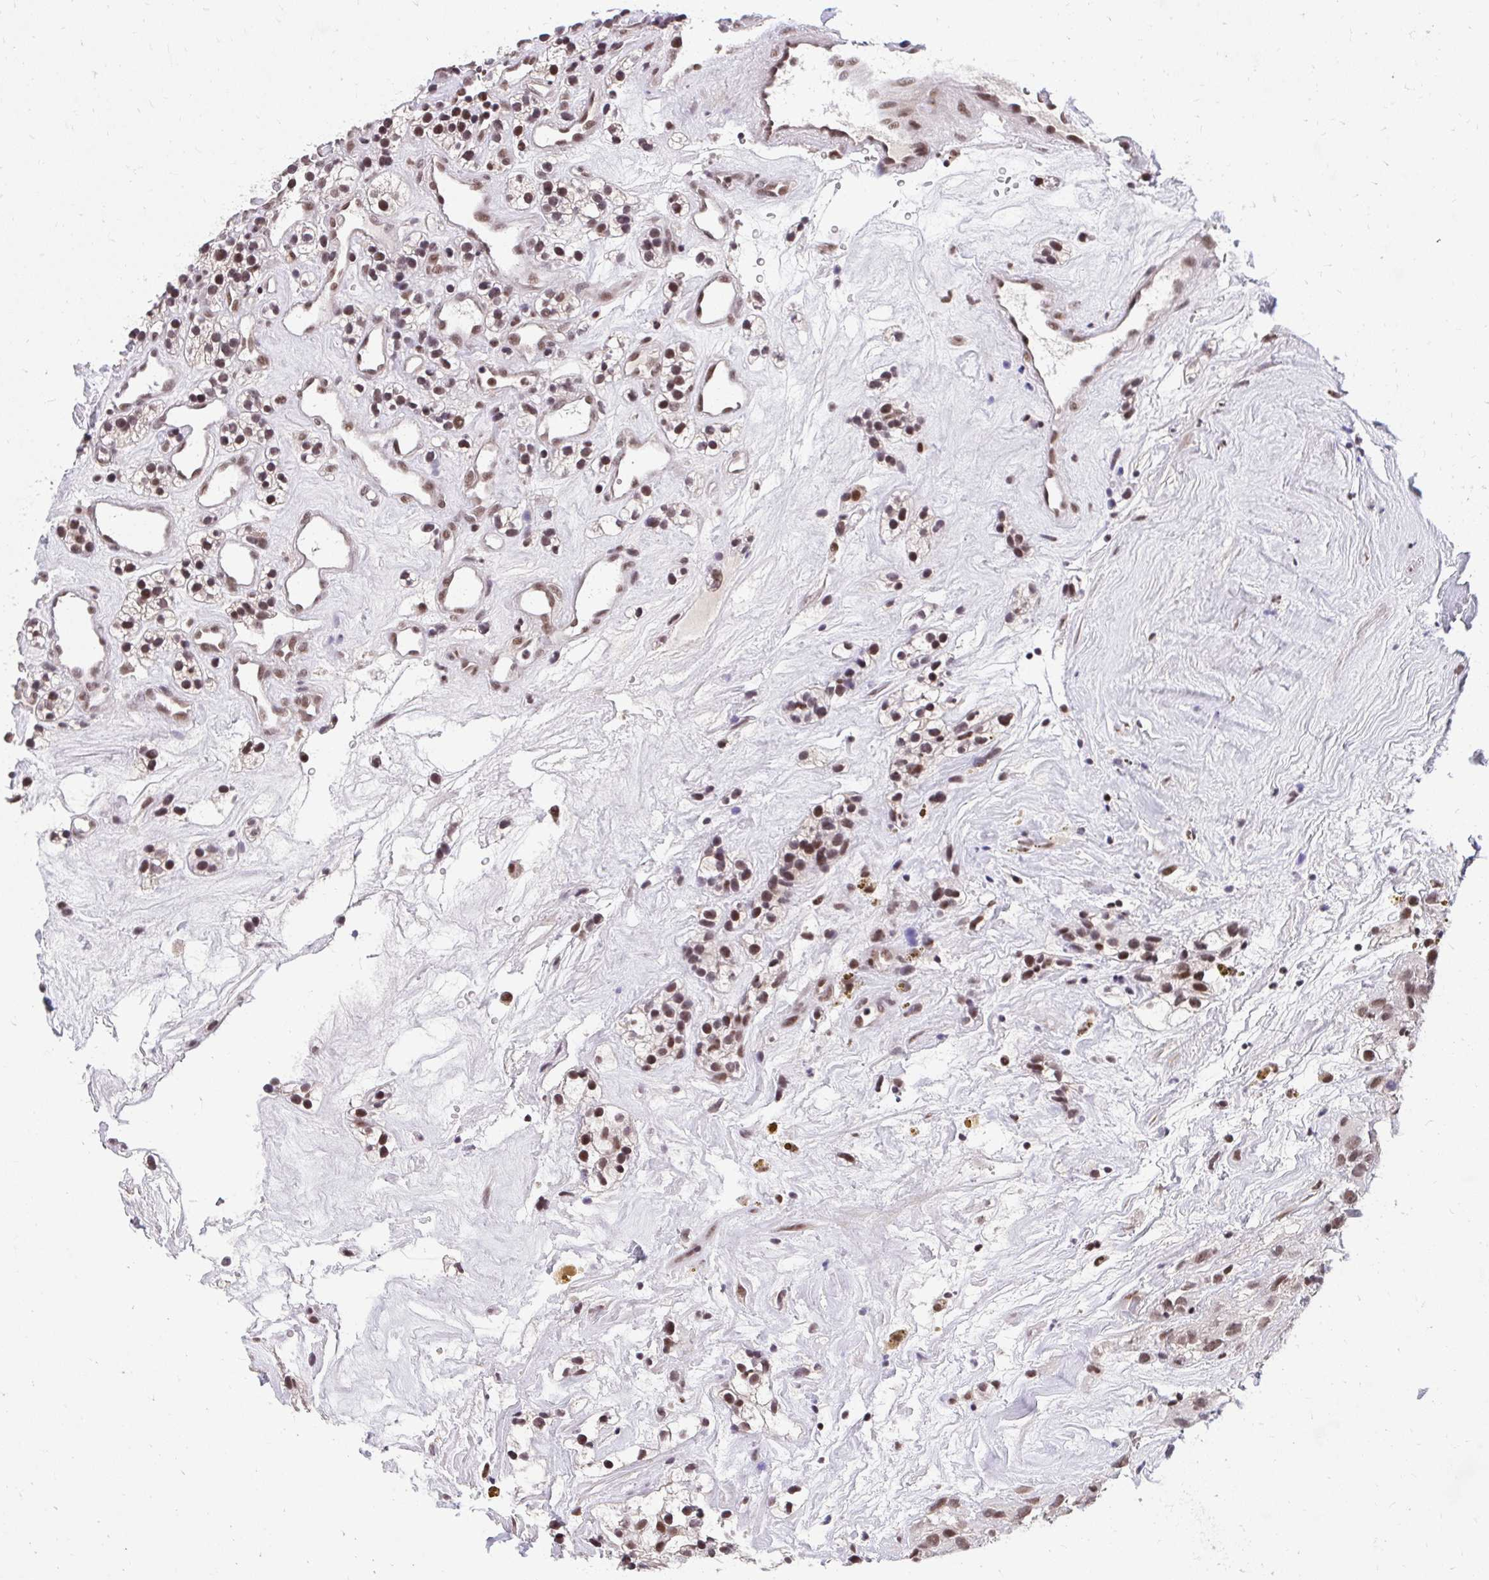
{"staining": {"intensity": "moderate", "quantity": ">75%", "location": "nuclear"}, "tissue": "renal cancer", "cell_type": "Tumor cells", "image_type": "cancer", "snomed": [{"axis": "morphology", "description": "Adenocarcinoma, NOS"}, {"axis": "topography", "description": "Kidney"}], "caption": "Renal adenocarcinoma stained with a protein marker shows moderate staining in tumor cells.", "gene": "SYNE4", "patient": {"sex": "female", "age": 57}}